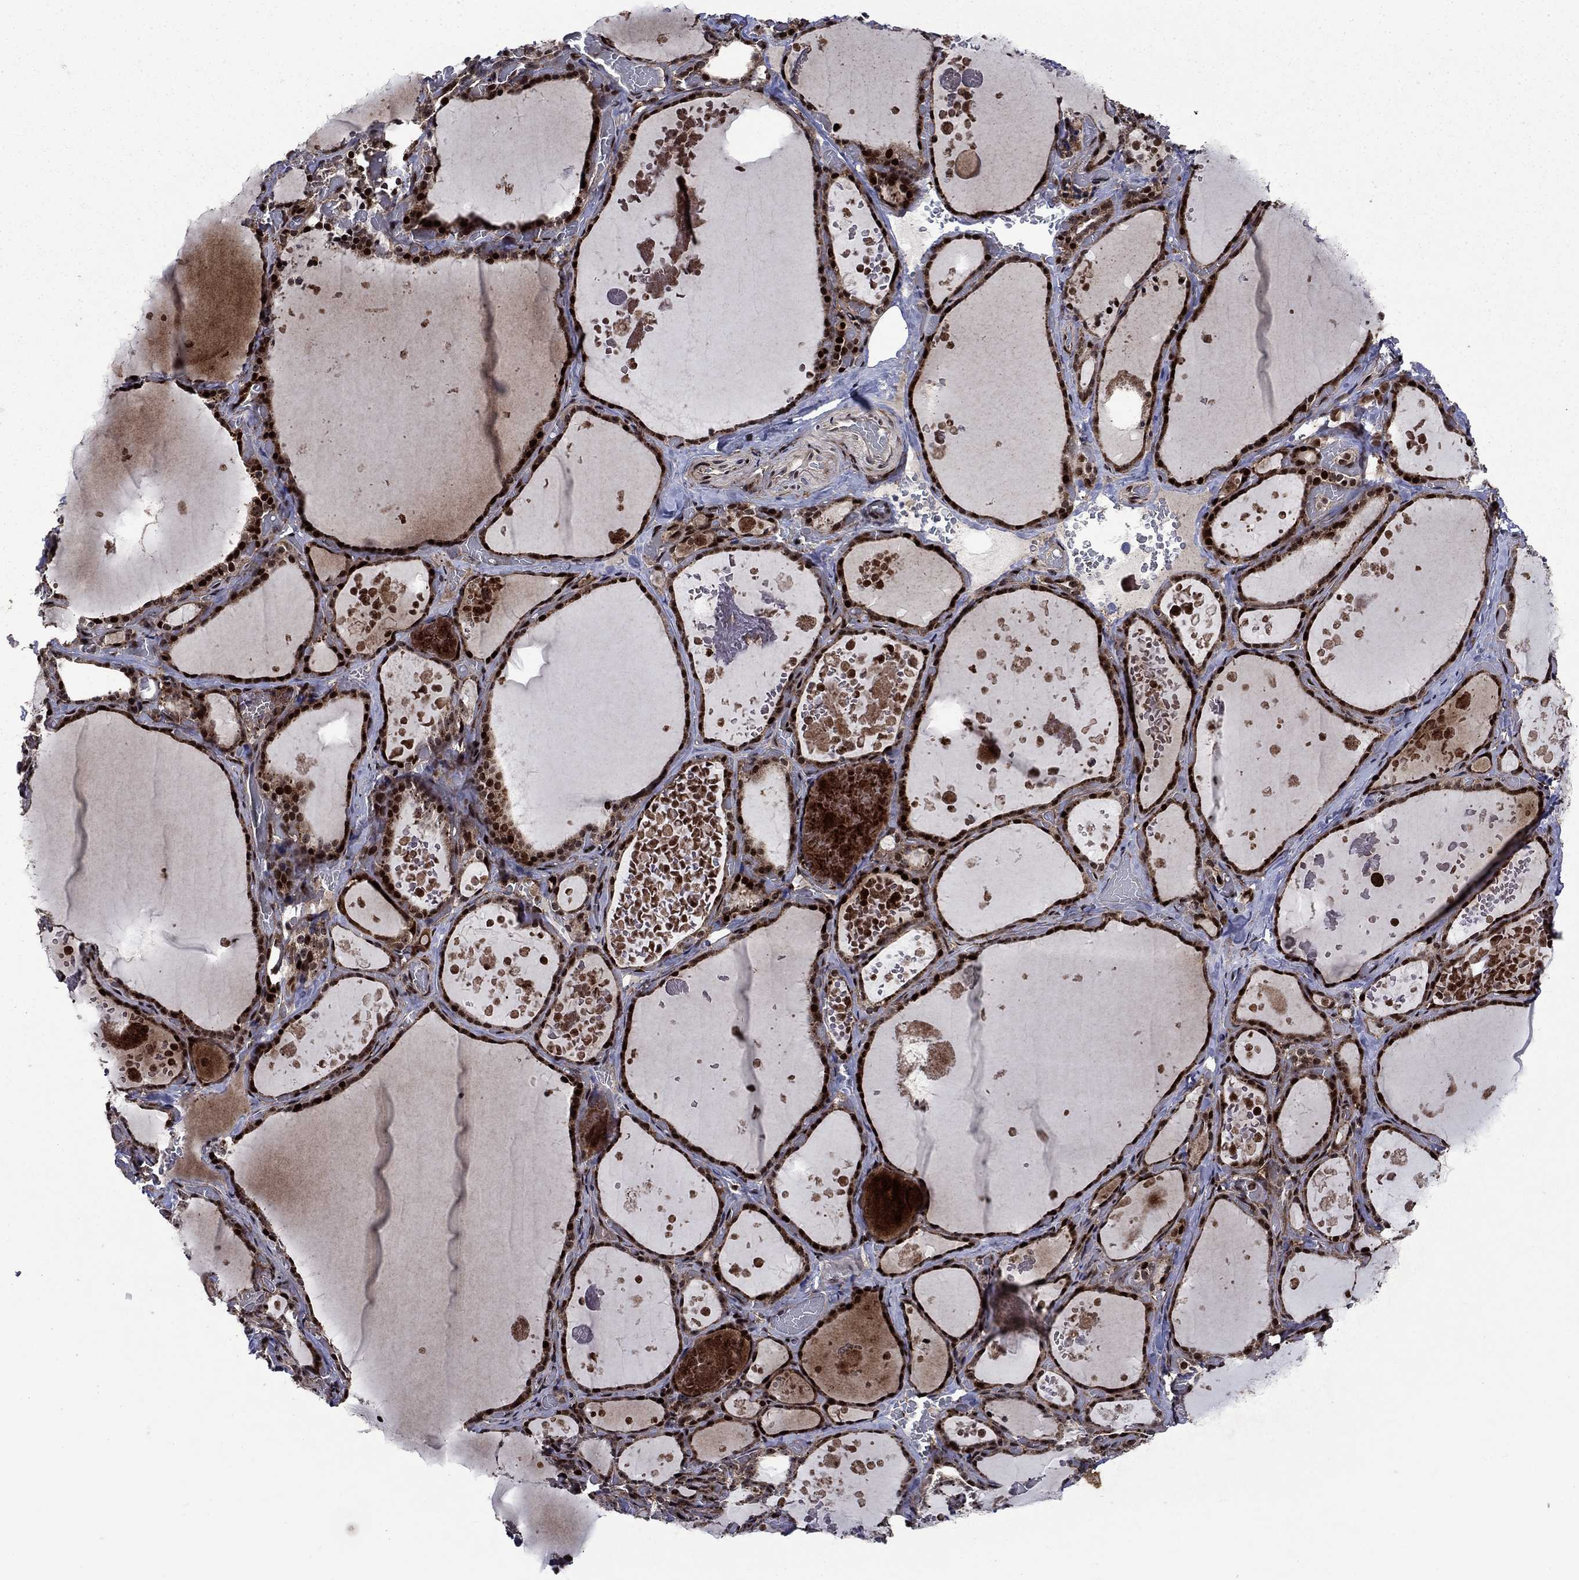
{"staining": {"intensity": "strong", "quantity": ">75%", "location": "cytoplasmic/membranous,nuclear"}, "tissue": "thyroid gland", "cell_type": "Glandular cells", "image_type": "normal", "snomed": [{"axis": "morphology", "description": "Normal tissue, NOS"}, {"axis": "topography", "description": "Thyroid gland"}], "caption": "Immunohistochemistry micrograph of unremarkable thyroid gland stained for a protein (brown), which shows high levels of strong cytoplasmic/membranous,nuclear staining in about >75% of glandular cells.", "gene": "AGTPBP1", "patient": {"sex": "female", "age": 56}}